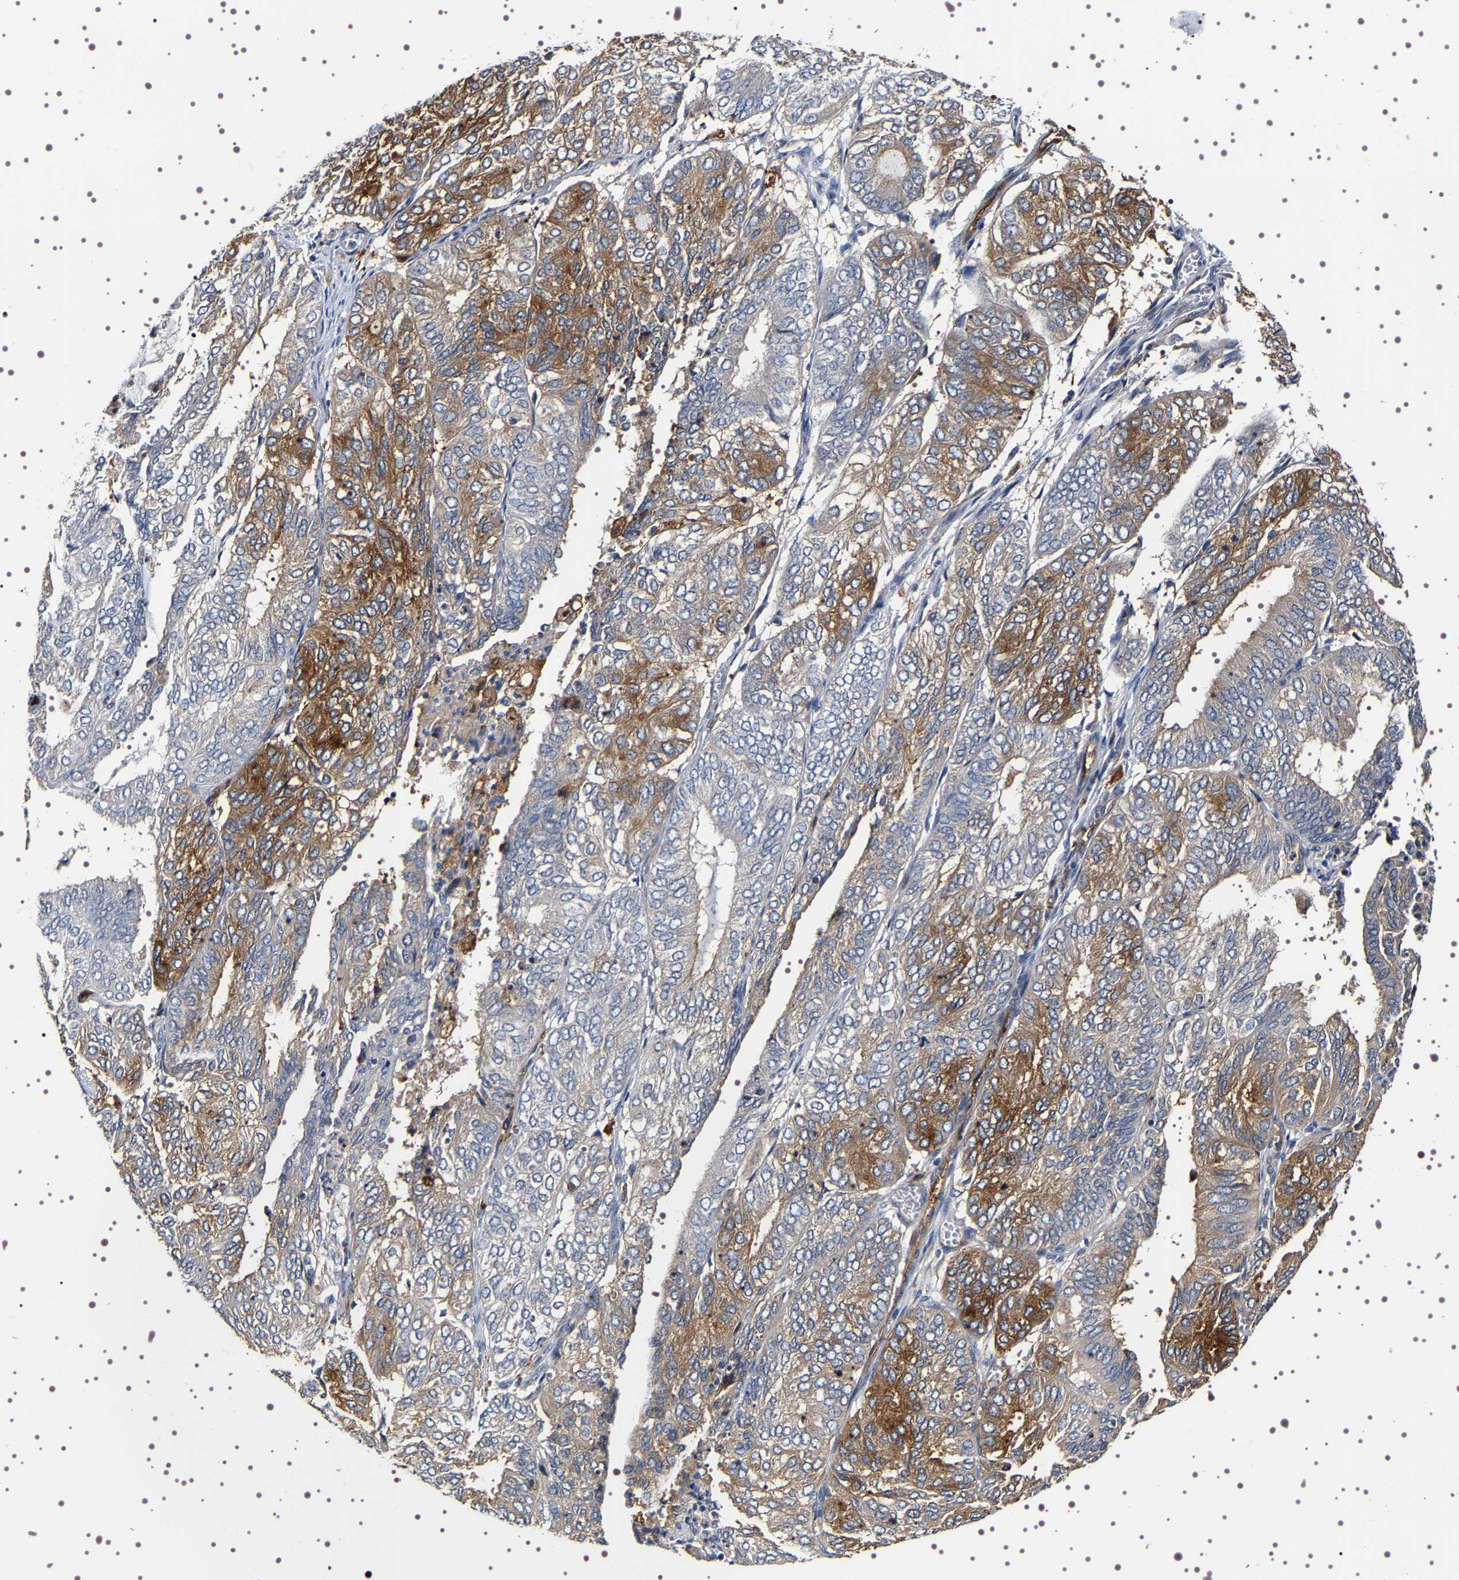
{"staining": {"intensity": "moderate", "quantity": "25%-75%", "location": "cytoplasmic/membranous"}, "tissue": "endometrial cancer", "cell_type": "Tumor cells", "image_type": "cancer", "snomed": [{"axis": "morphology", "description": "Adenocarcinoma, NOS"}, {"axis": "topography", "description": "Uterus"}], "caption": "Immunohistochemical staining of human endometrial adenocarcinoma demonstrates moderate cytoplasmic/membranous protein expression in approximately 25%-75% of tumor cells.", "gene": "ALPL", "patient": {"sex": "female", "age": 60}}